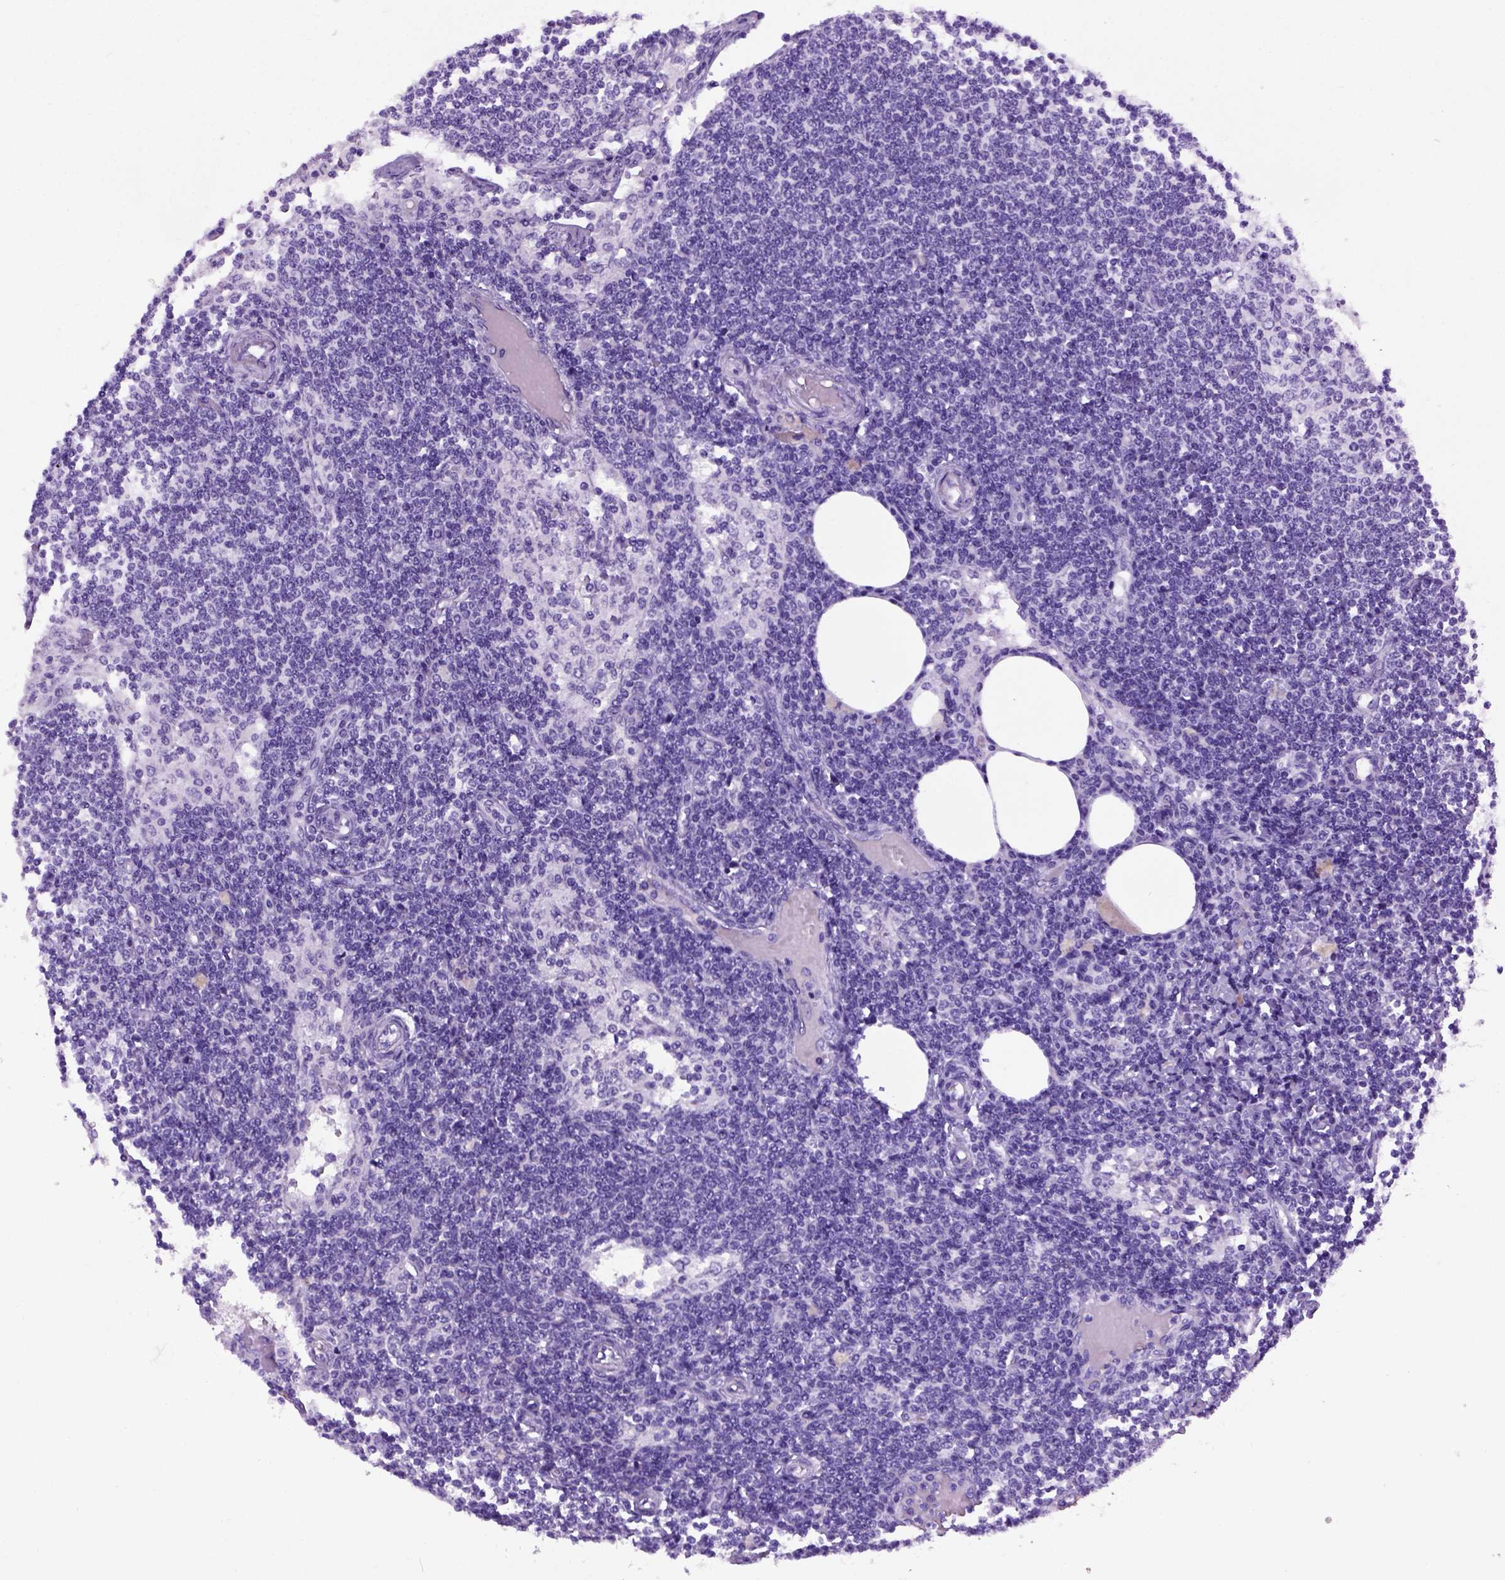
{"staining": {"intensity": "negative", "quantity": "none", "location": "none"}, "tissue": "lymph node", "cell_type": "Germinal center cells", "image_type": "normal", "snomed": [{"axis": "morphology", "description": "Normal tissue, NOS"}, {"axis": "topography", "description": "Lymph node"}], "caption": "The image demonstrates no significant staining in germinal center cells of lymph node.", "gene": "IGF2", "patient": {"sex": "female", "age": 69}}